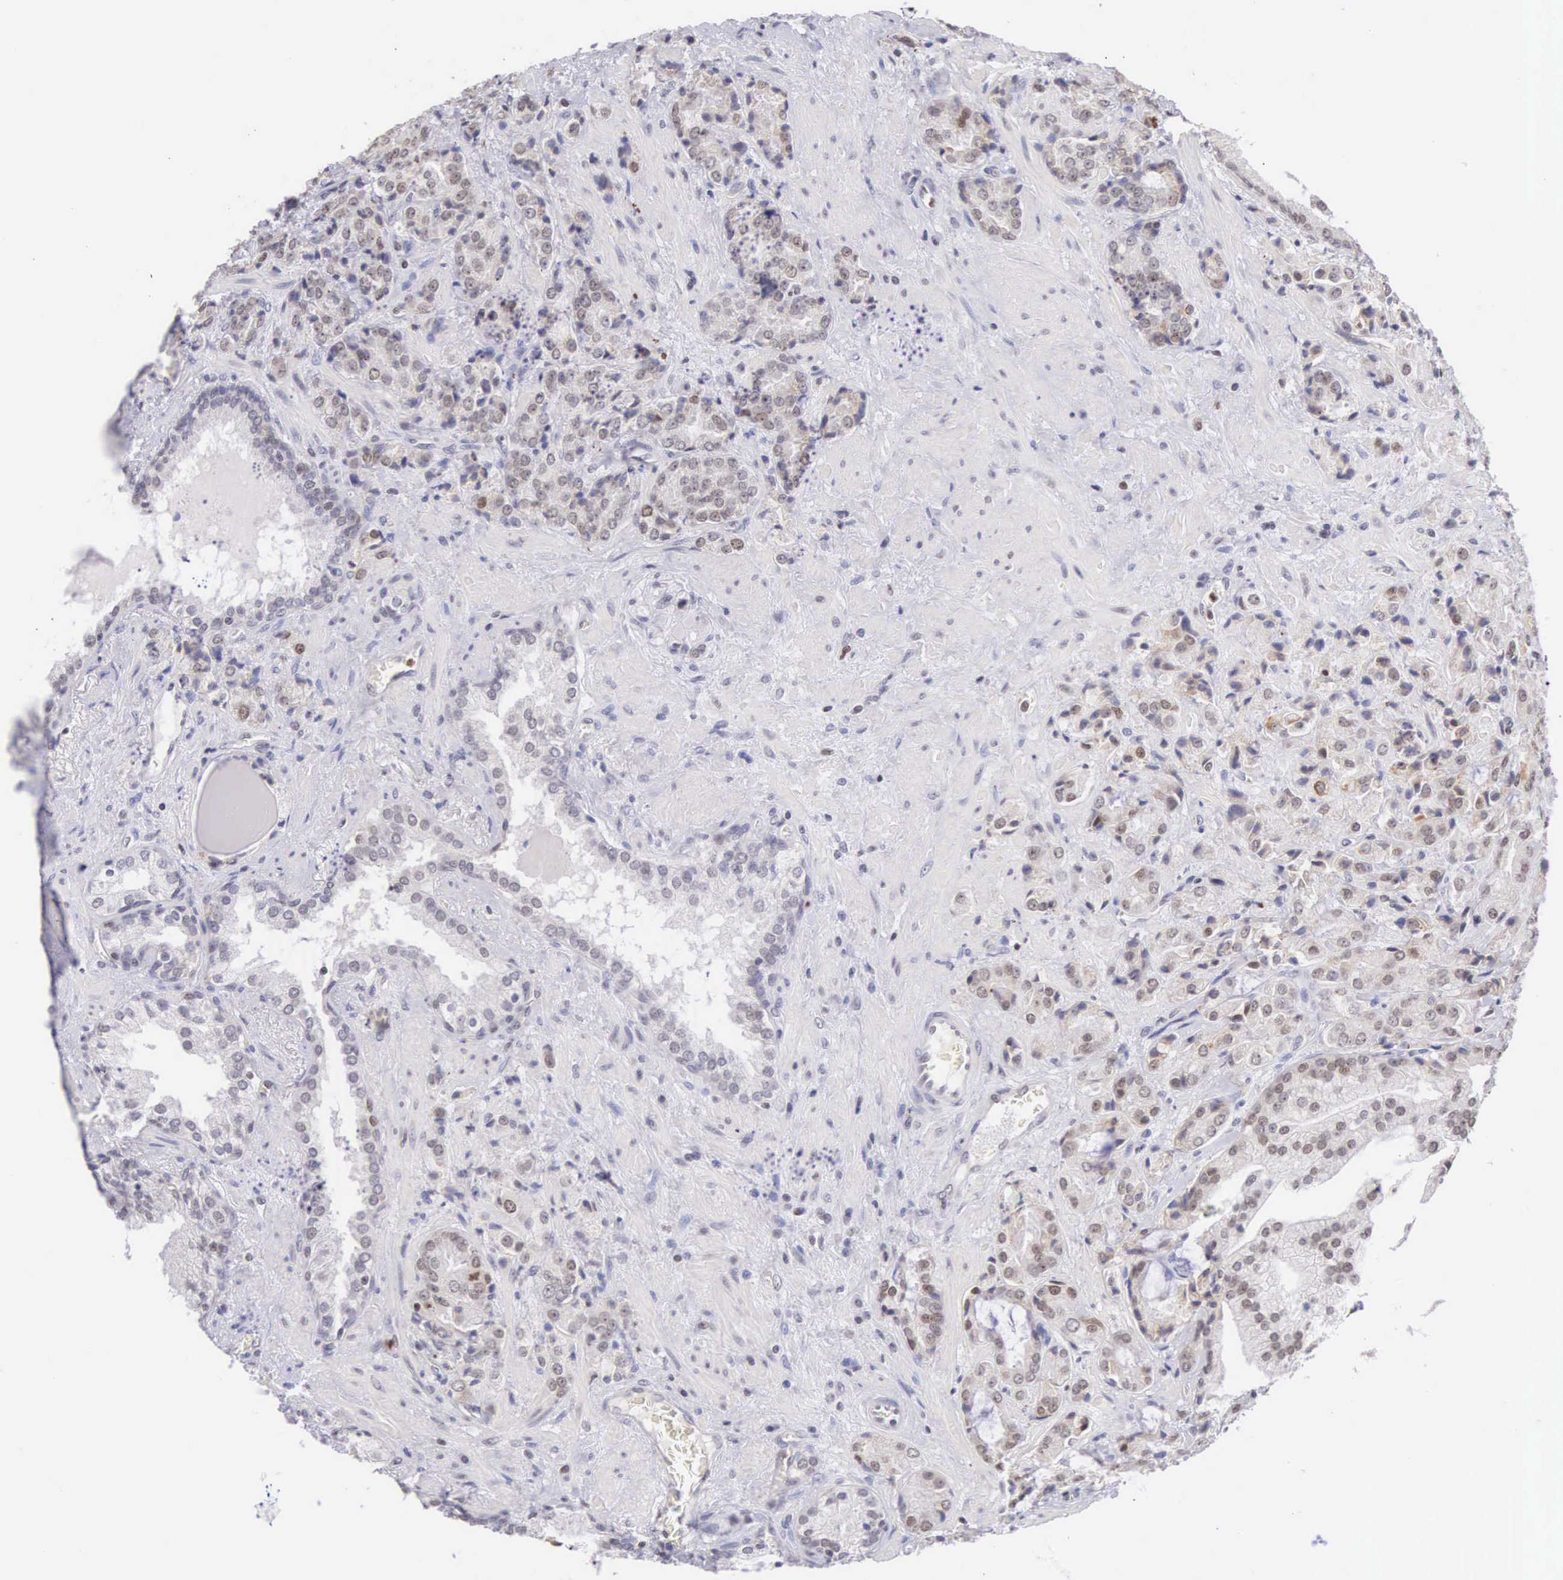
{"staining": {"intensity": "weak", "quantity": "25%-75%", "location": "nuclear"}, "tissue": "prostate cancer", "cell_type": "Tumor cells", "image_type": "cancer", "snomed": [{"axis": "morphology", "description": "Adenocarcinoma, Medium grade"}, {"axis": "topography", "description": "Prostate"}], "caption": "Human prostate cancer (adenocarcinoma (medium-grade)) stained with a protein marker demonstrates weak staining in tumor cells.", "gene": "VRK1", "patient": {"sex": "male", "age": 70}}